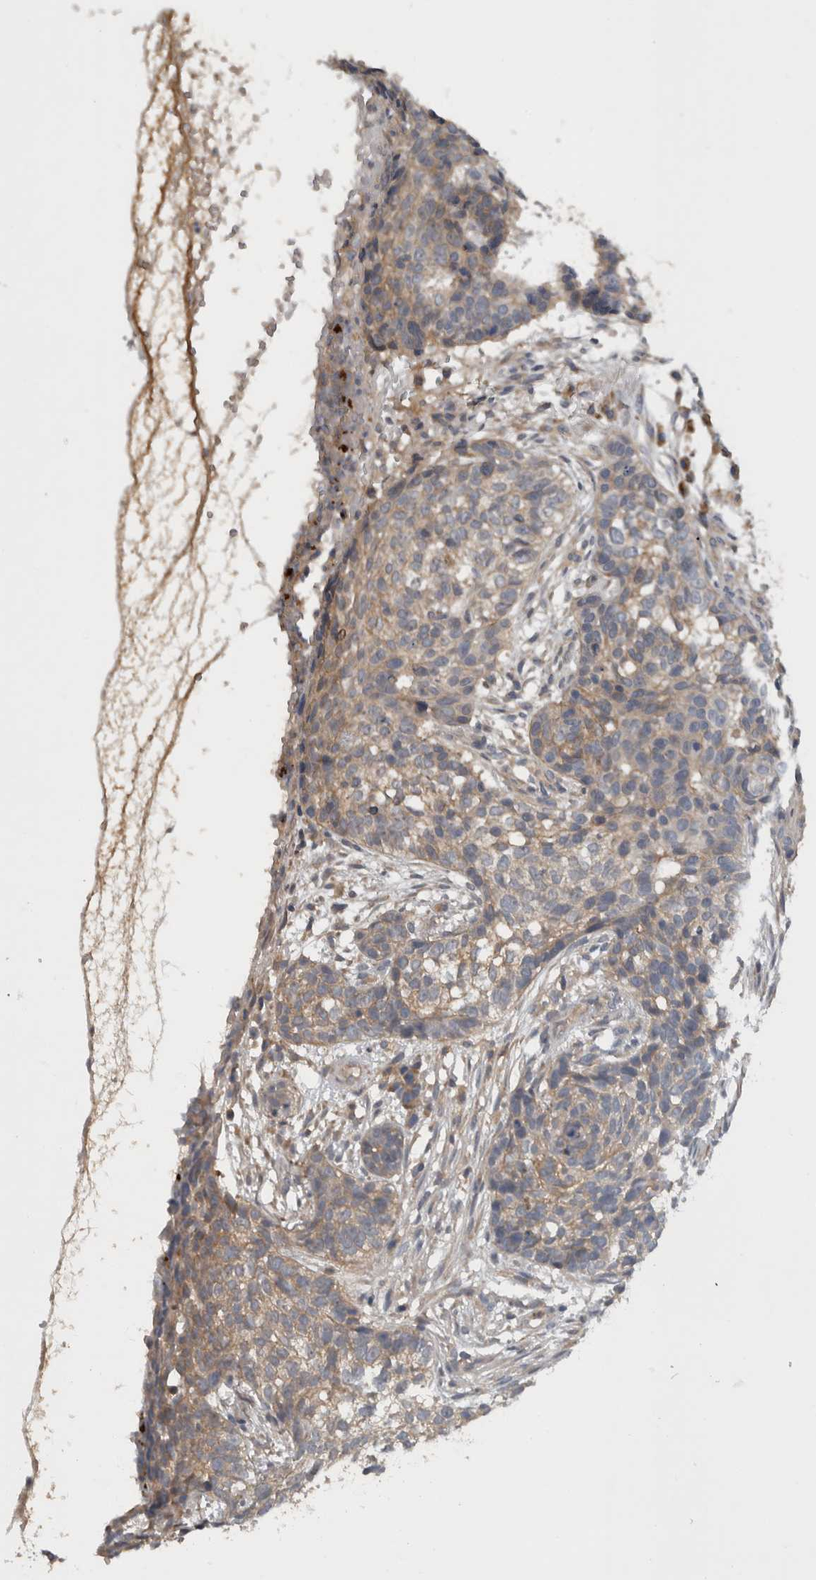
{"staining": {"intensity": "weak", "quantity": "25%-75%", "location": "cytoplasmic/membranous"}, "tissue": "skin cancer", "cell_type": "Tumor cells", "image_type": "cancer", "snomed": [{"axis": "morphology", "description": "Basal cell carcinoma"}, {"axis": "topography", "description": "Skin"}], "caption": "This image demonstrates IHC staining of human basal cell carcinoma (skin), with low weak cytoplasmic/membranous positivity in about 25%-75% of tumor cells.", "gene": "SCARA5", "patient": {"sex": "male", "age": 85}}